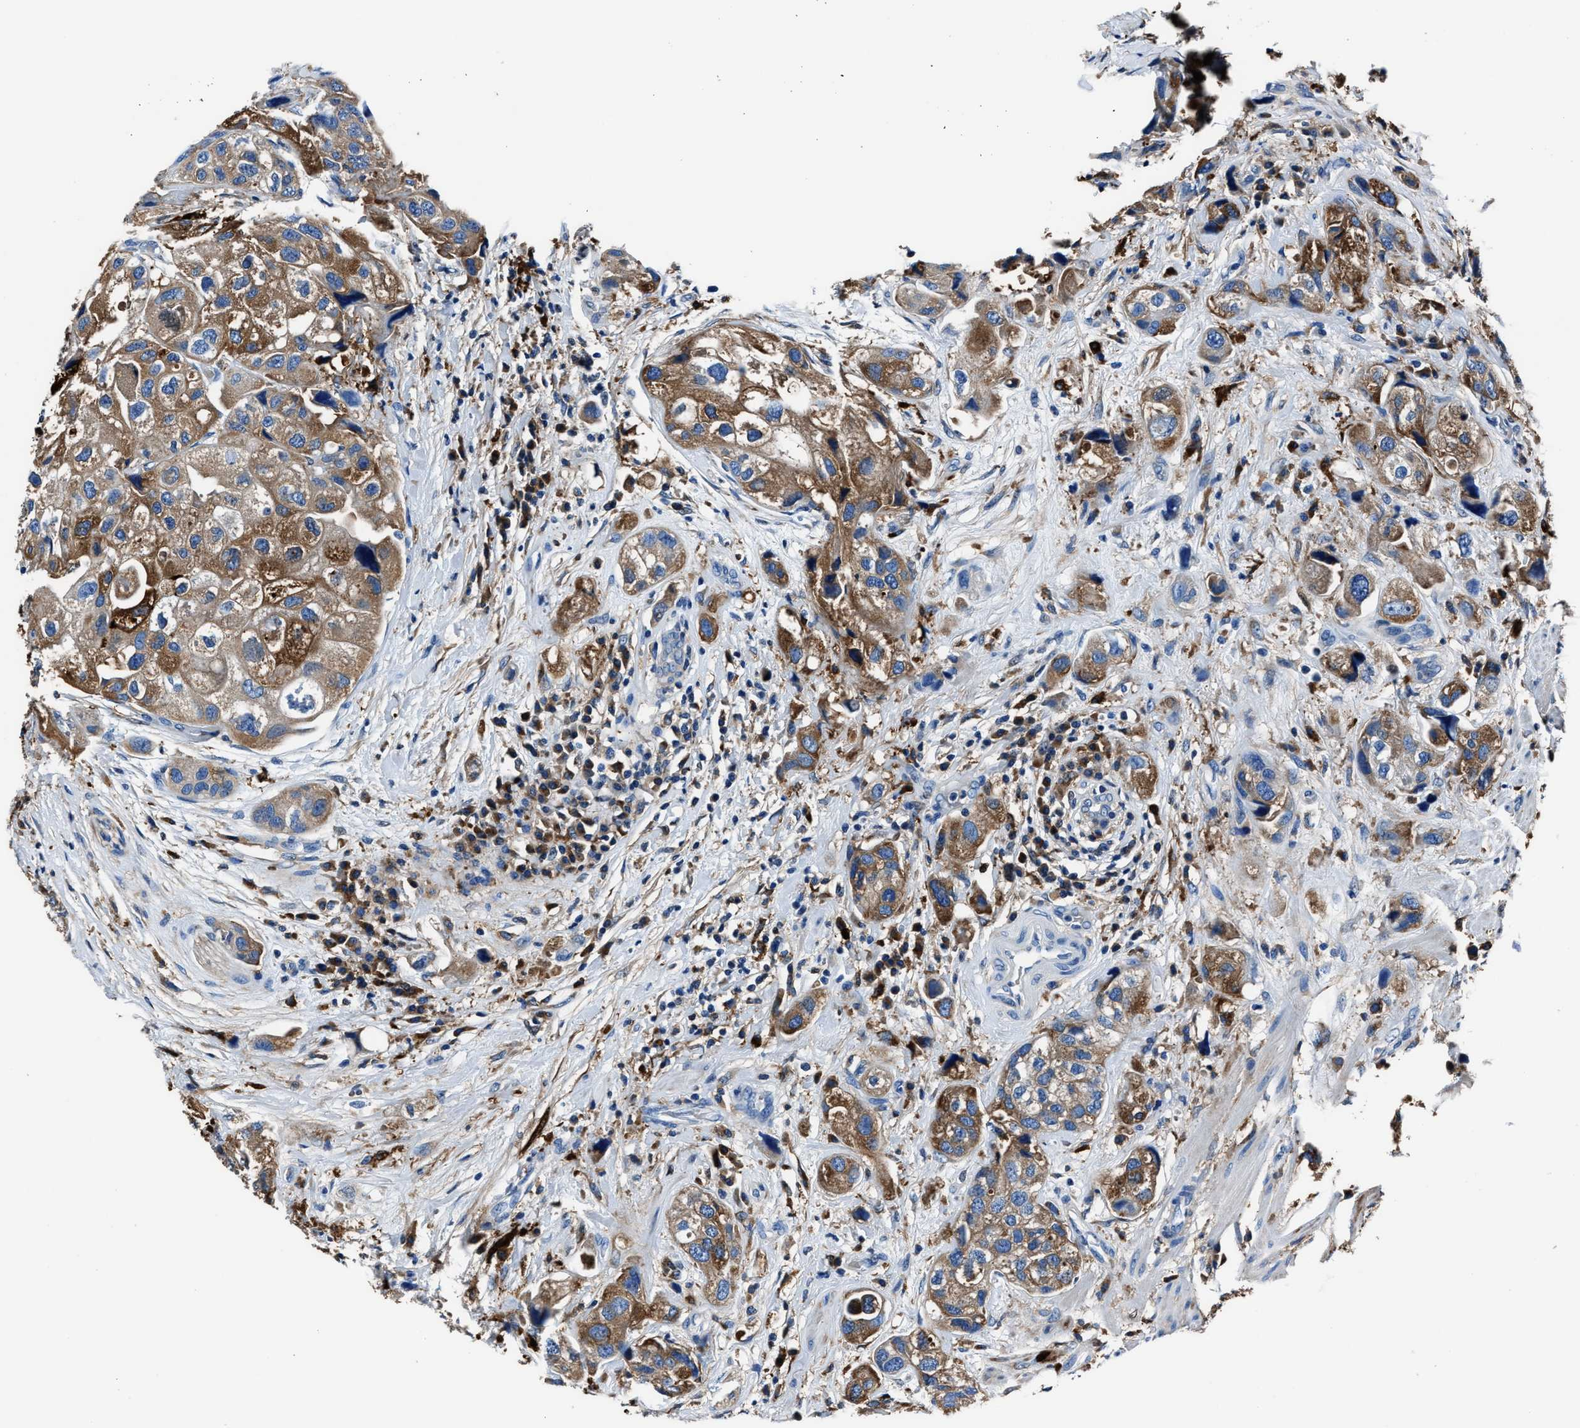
{"staining": {"intensity": "moderate", "quantity": ">75%", "location": "cytoplasmic/membranous"}, "tissue": "urothelial cancer", "cell_type": "Tumor cells", "image_type": "cancer", "snomed": [{"axis": "morphology", "description": "Urothelial carcinoma, High grade"}, {"axis": "topography", "description": "Urinary bladder"}], "caption": "Protein staining demonstrates moderate cytoplasmic/membranous staining in about >75% of tumor cells in high-grade urothelial carcinoma.", "gene": "FTL", "patient": {"sex": "female", "age": 64}}